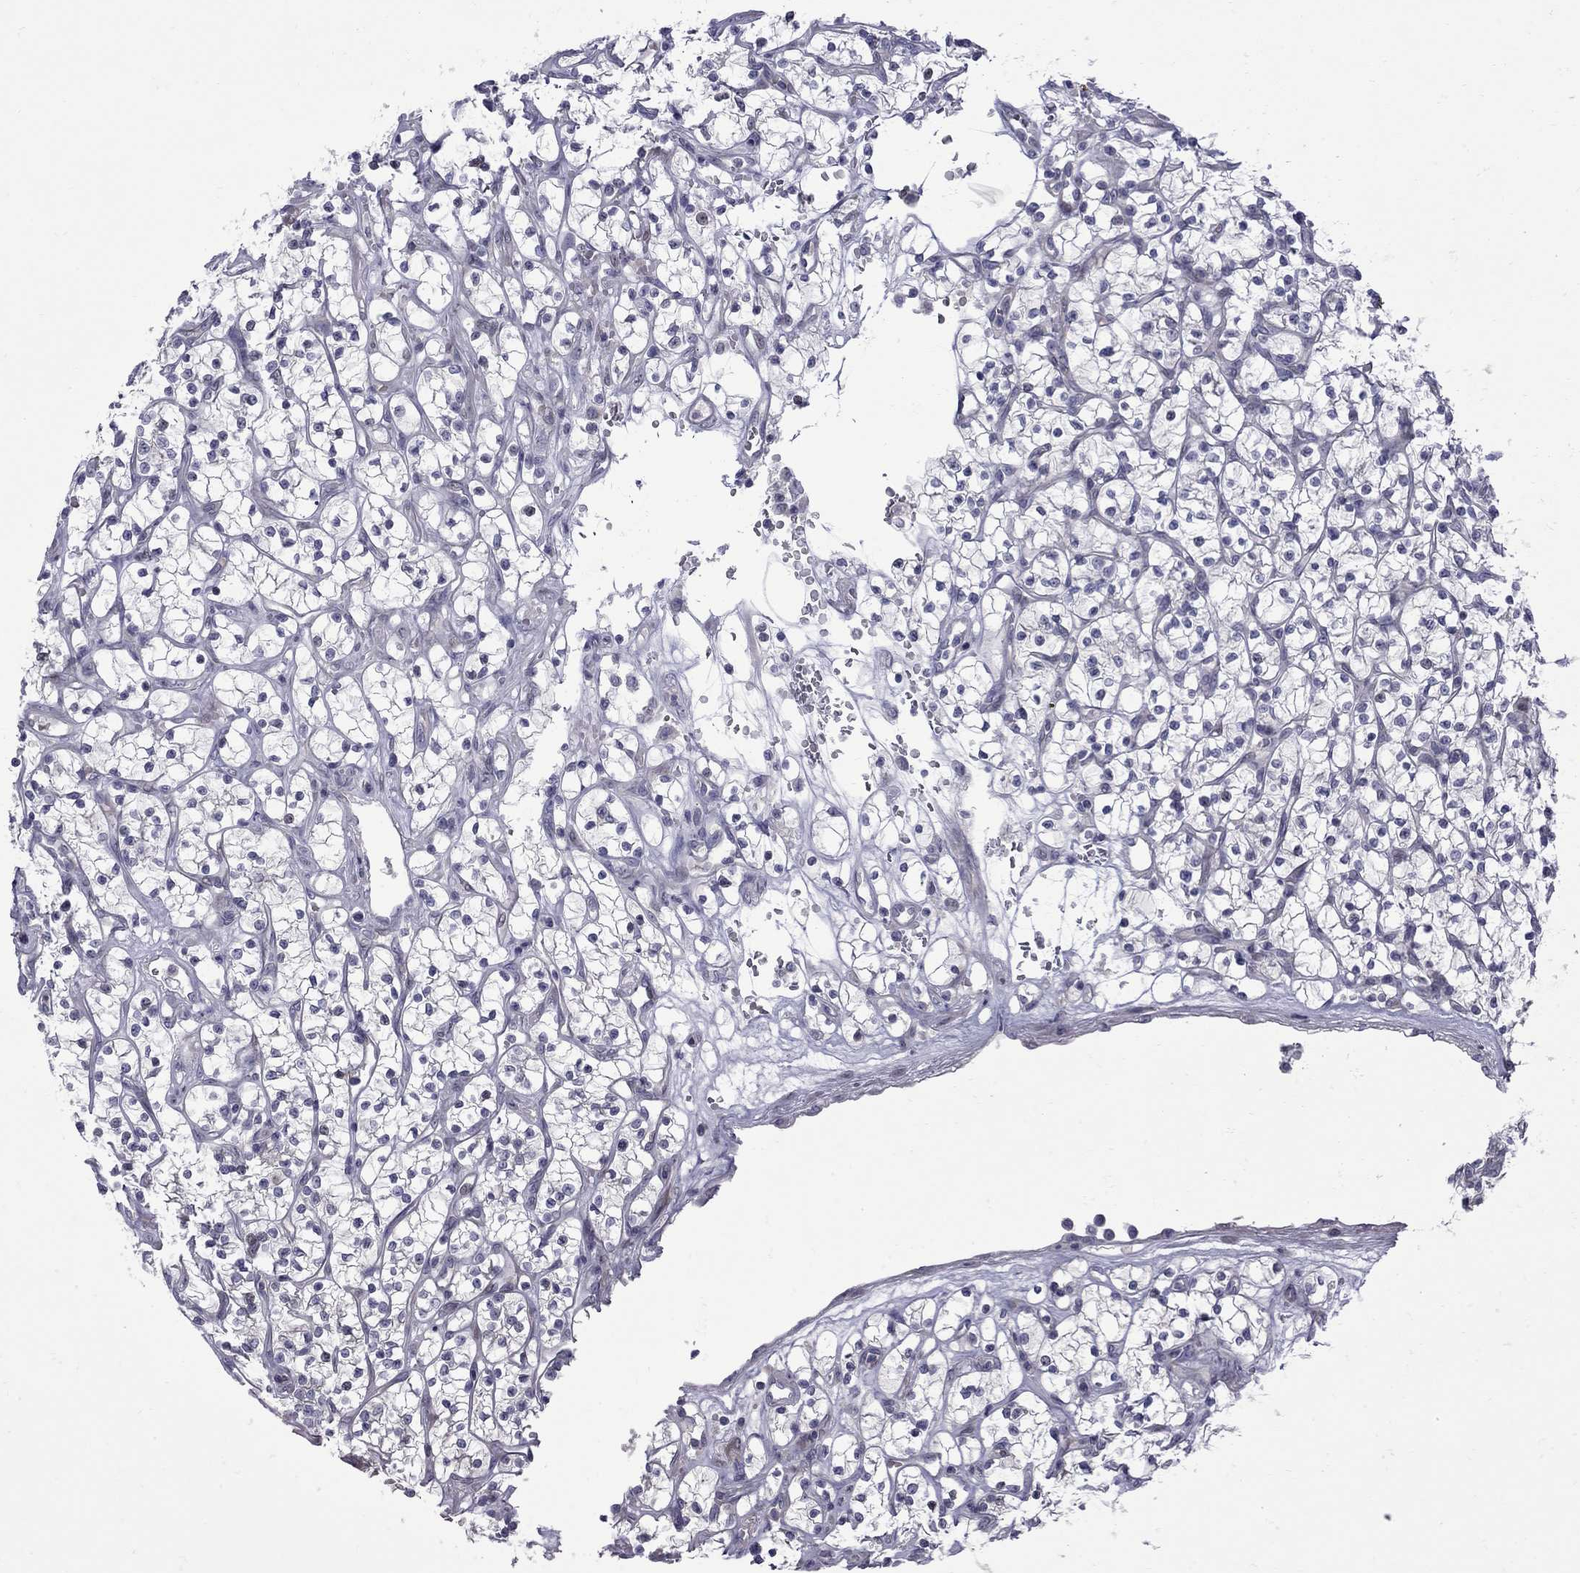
{"staining": {"intensity": "negative", "quantity": "none", "location": "none"}, "tissue": "renal cancer", "cell_type": "Tumor cells", "image_type": "cancer", "snomed": [{"axis": "morphology", "description": "Adenocarcinoma, NOS"}, {"axis": "topography", "description": "Kidney"}], "caption": "The image shows no significant expression in tumor cells of renal adenocarcinoma.", "gene": "NRARP", "patient": {"sex": "female", "age": 64}}